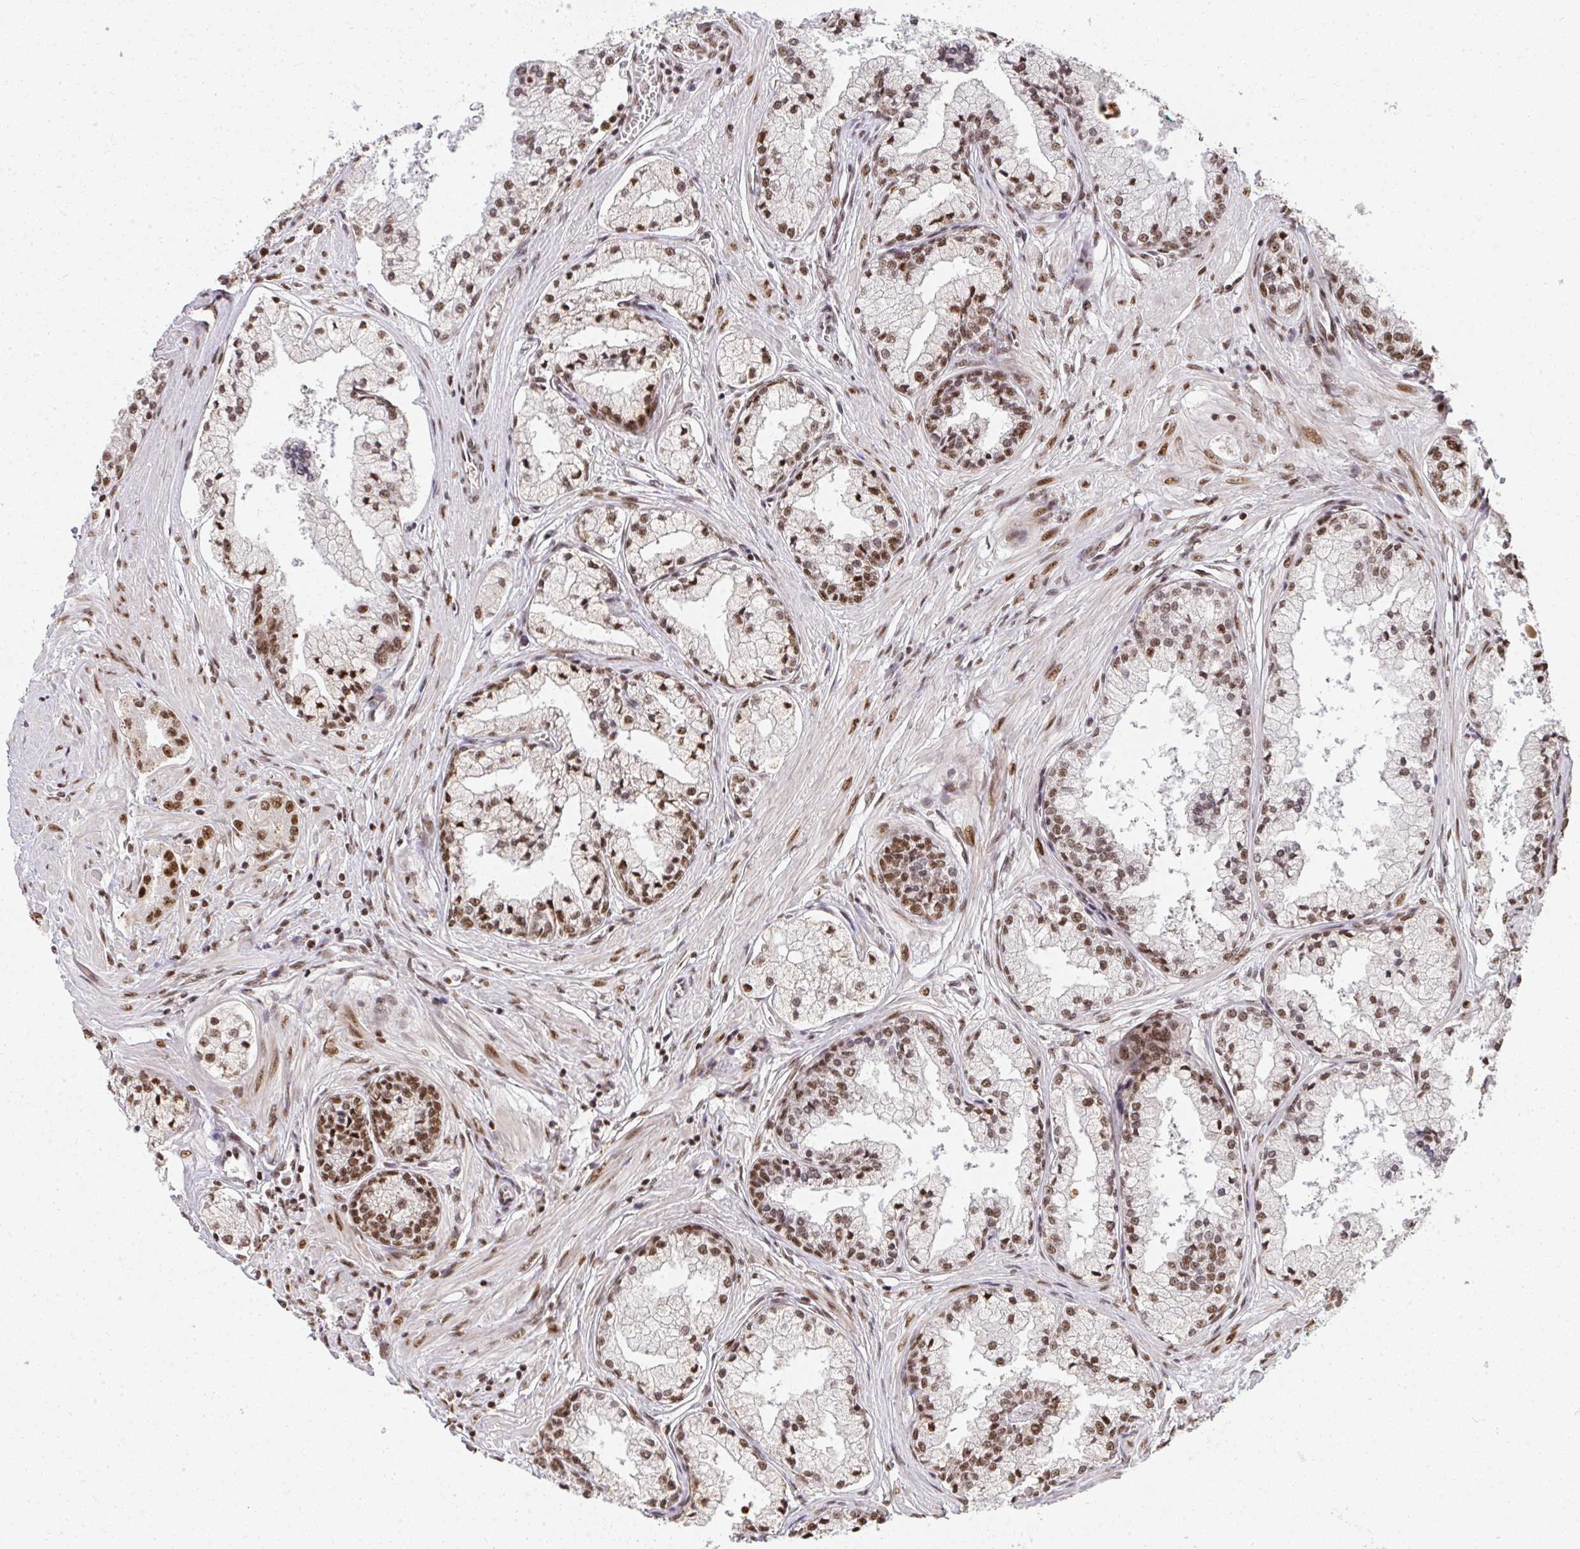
{"staining": {"intensity": "moderate", "quantity": ">75%", "location": "nuclear"}, "tissue": "prostate cancer", "cell_type": "Tumor cells", "image_type": "cancer", "snomed": [{"axis": "morphology", "description": "Adenocarcinoma, High grade"}, {"axis": "topography", "description": "Prostate"}], "caption": "A brown stain labels moderate nuclear staining of a protein in human prostate cancer (high-grade adenocarcinoma) tumor cells. Immunohistochemistry (ihc) stains the protein of interest in brown and the nuclei are stained blue.", "gene": "U2AF1", "patient": {"sex": "male", "age": 66}}